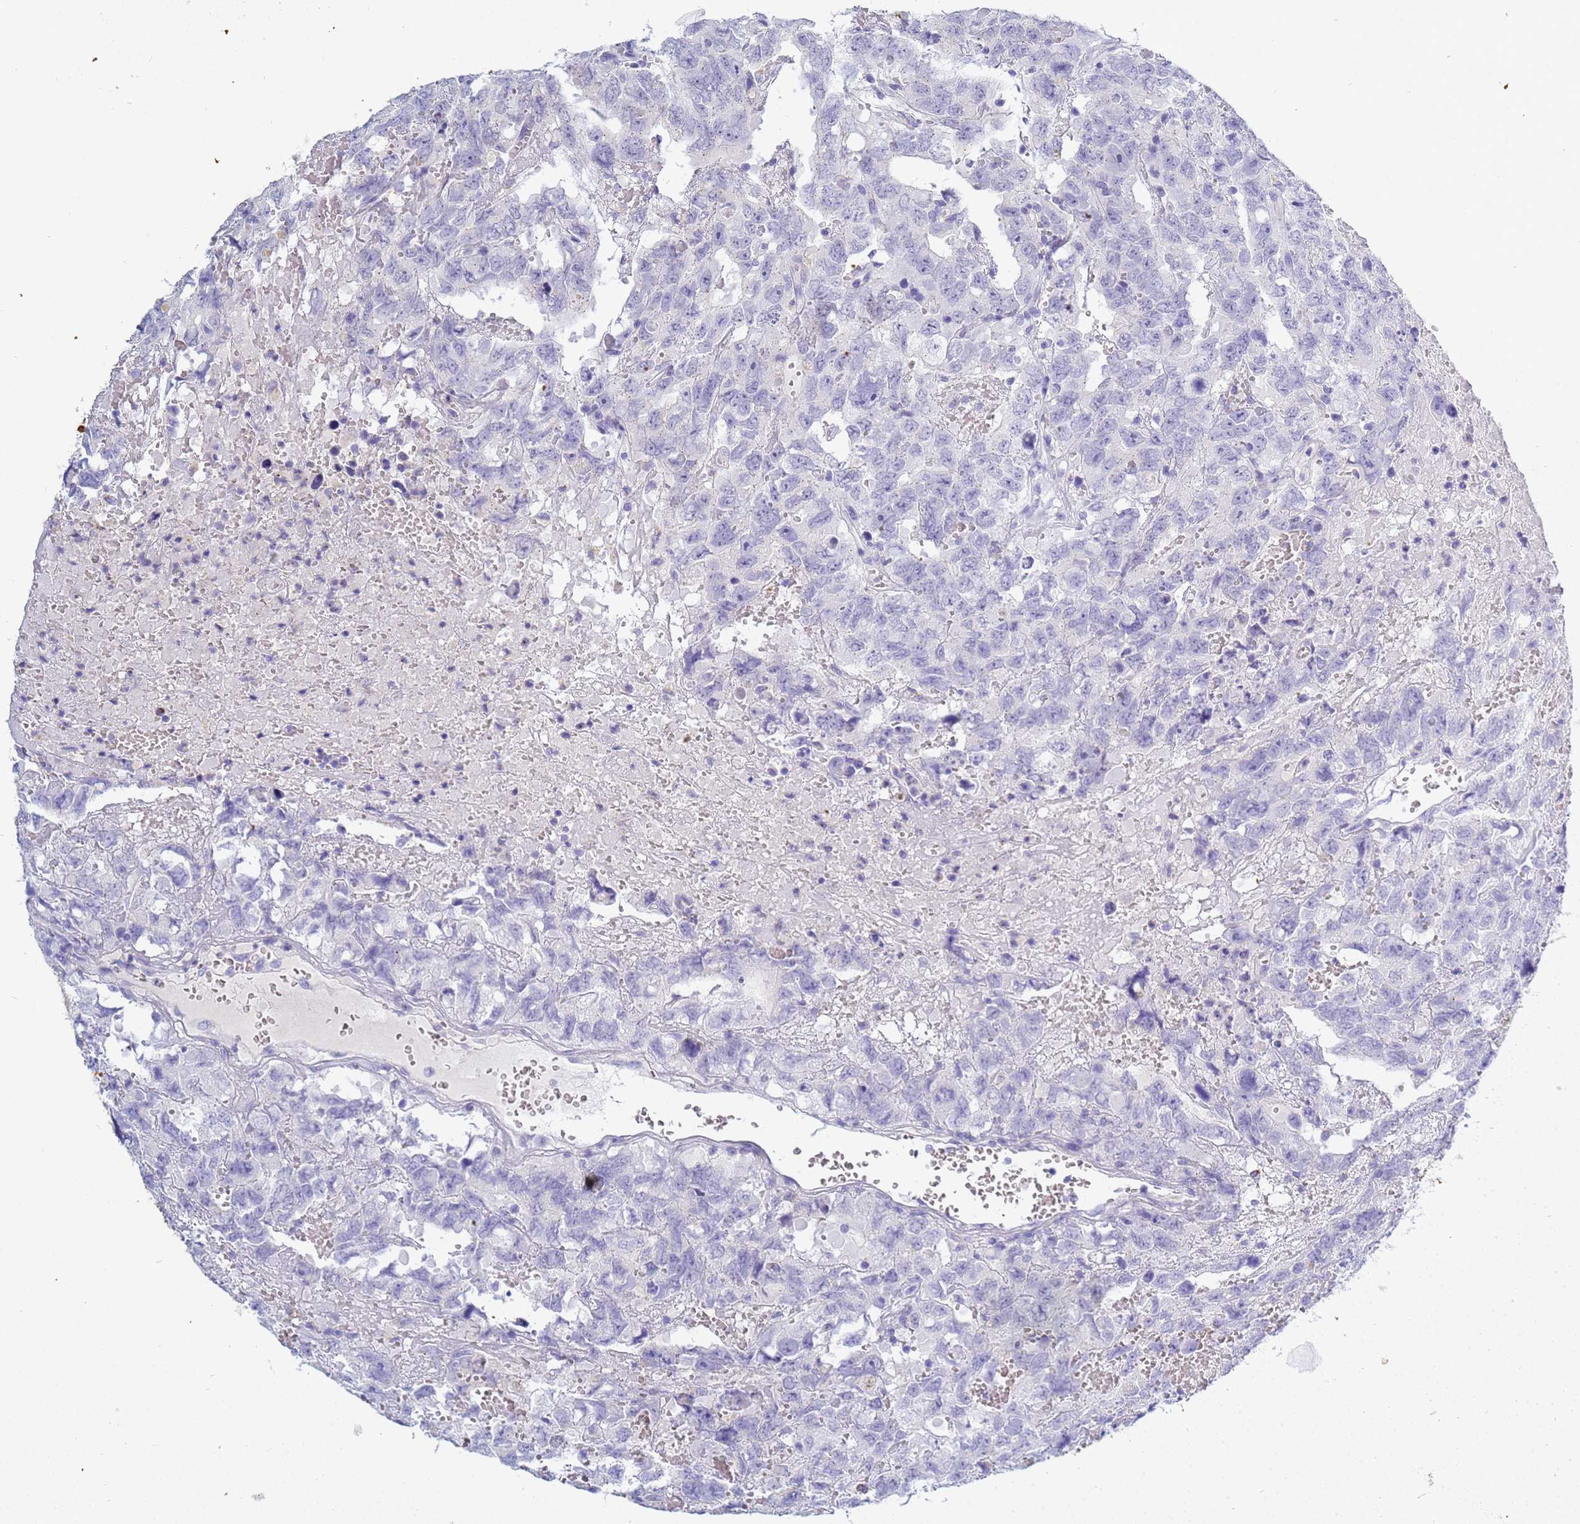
{"staining": {"intensity": "negative", "quantity": "none", "location": "none"}, "tissue": "testis cancer", "cell_type": "Tumor cells", "image_type": "cancer", "snomed": [{"axis": "morphology", "description": "Carcinoma, Embryonal, NOS"}, {"axis": "topography", "description": "Testis"}], "caption": "The immunohistochemistry (IHC) micrograph has no significant positivity in tumor cells of testis cancer tissue.", "gene": "B3GNT8", "patient": {"sex": "male", "age": 45}}